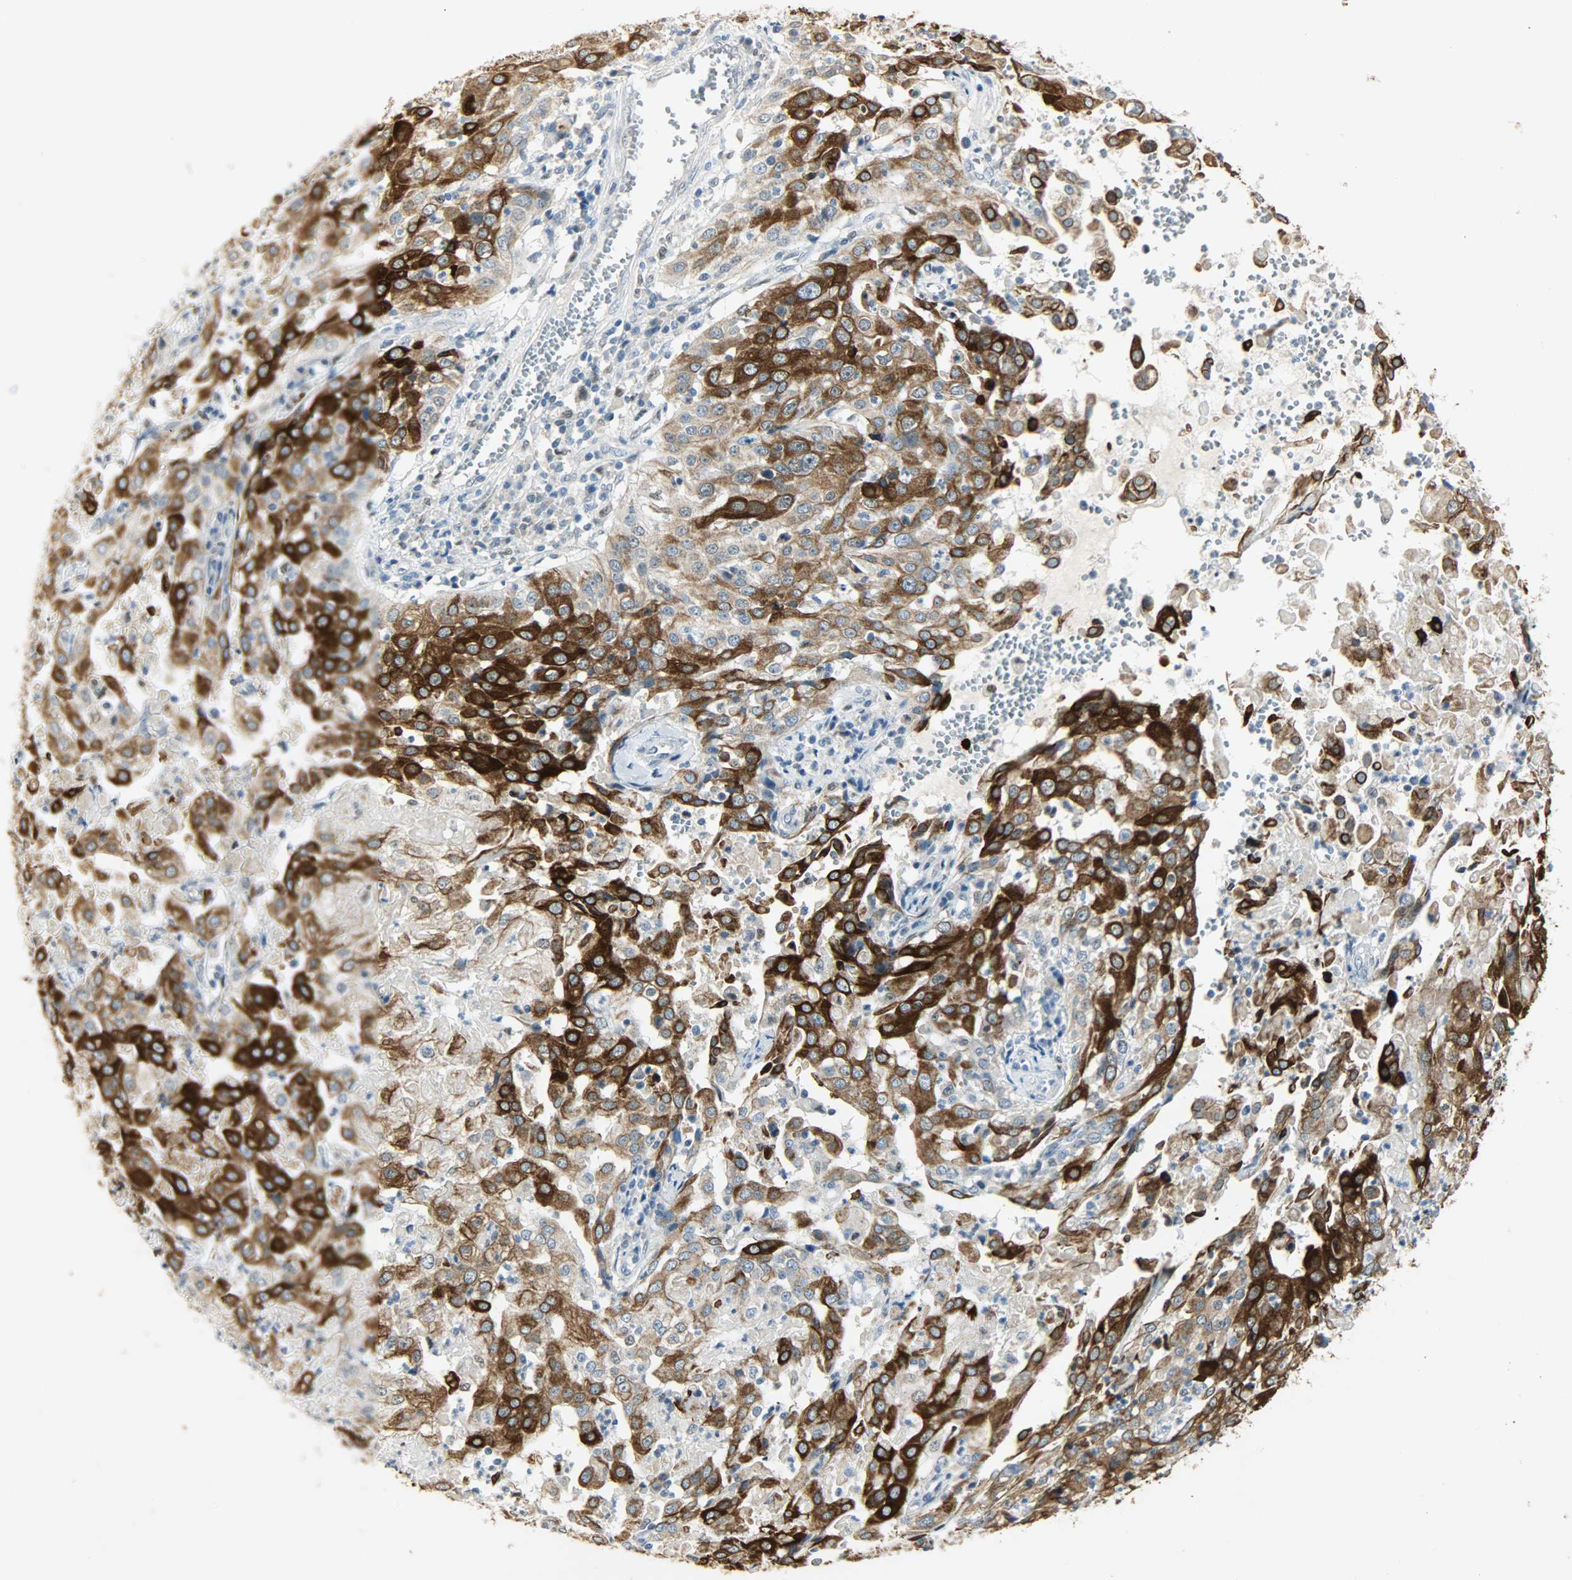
{"staining": {"intensity": "strong", "quantity": ">75%", "location": "cytoplasmic/membranous"}, "tissue": "cervical cancer", "cell_type": "Tumor cells", "image_type": "cancer", "snomed": [{"axis": "morphology", "description": "Squamous cell carcinoma, NOS"}, {"axis": "topography", "description": "Cervix"}], "caption": "A brown stain labels strong cytoplasmic/membranous positivity of a protein in human cervical cancer (squamous cell carcinoma) tumor cells.", "gene": "PPARG", "patient": {"sex": "female", "age": 39}}